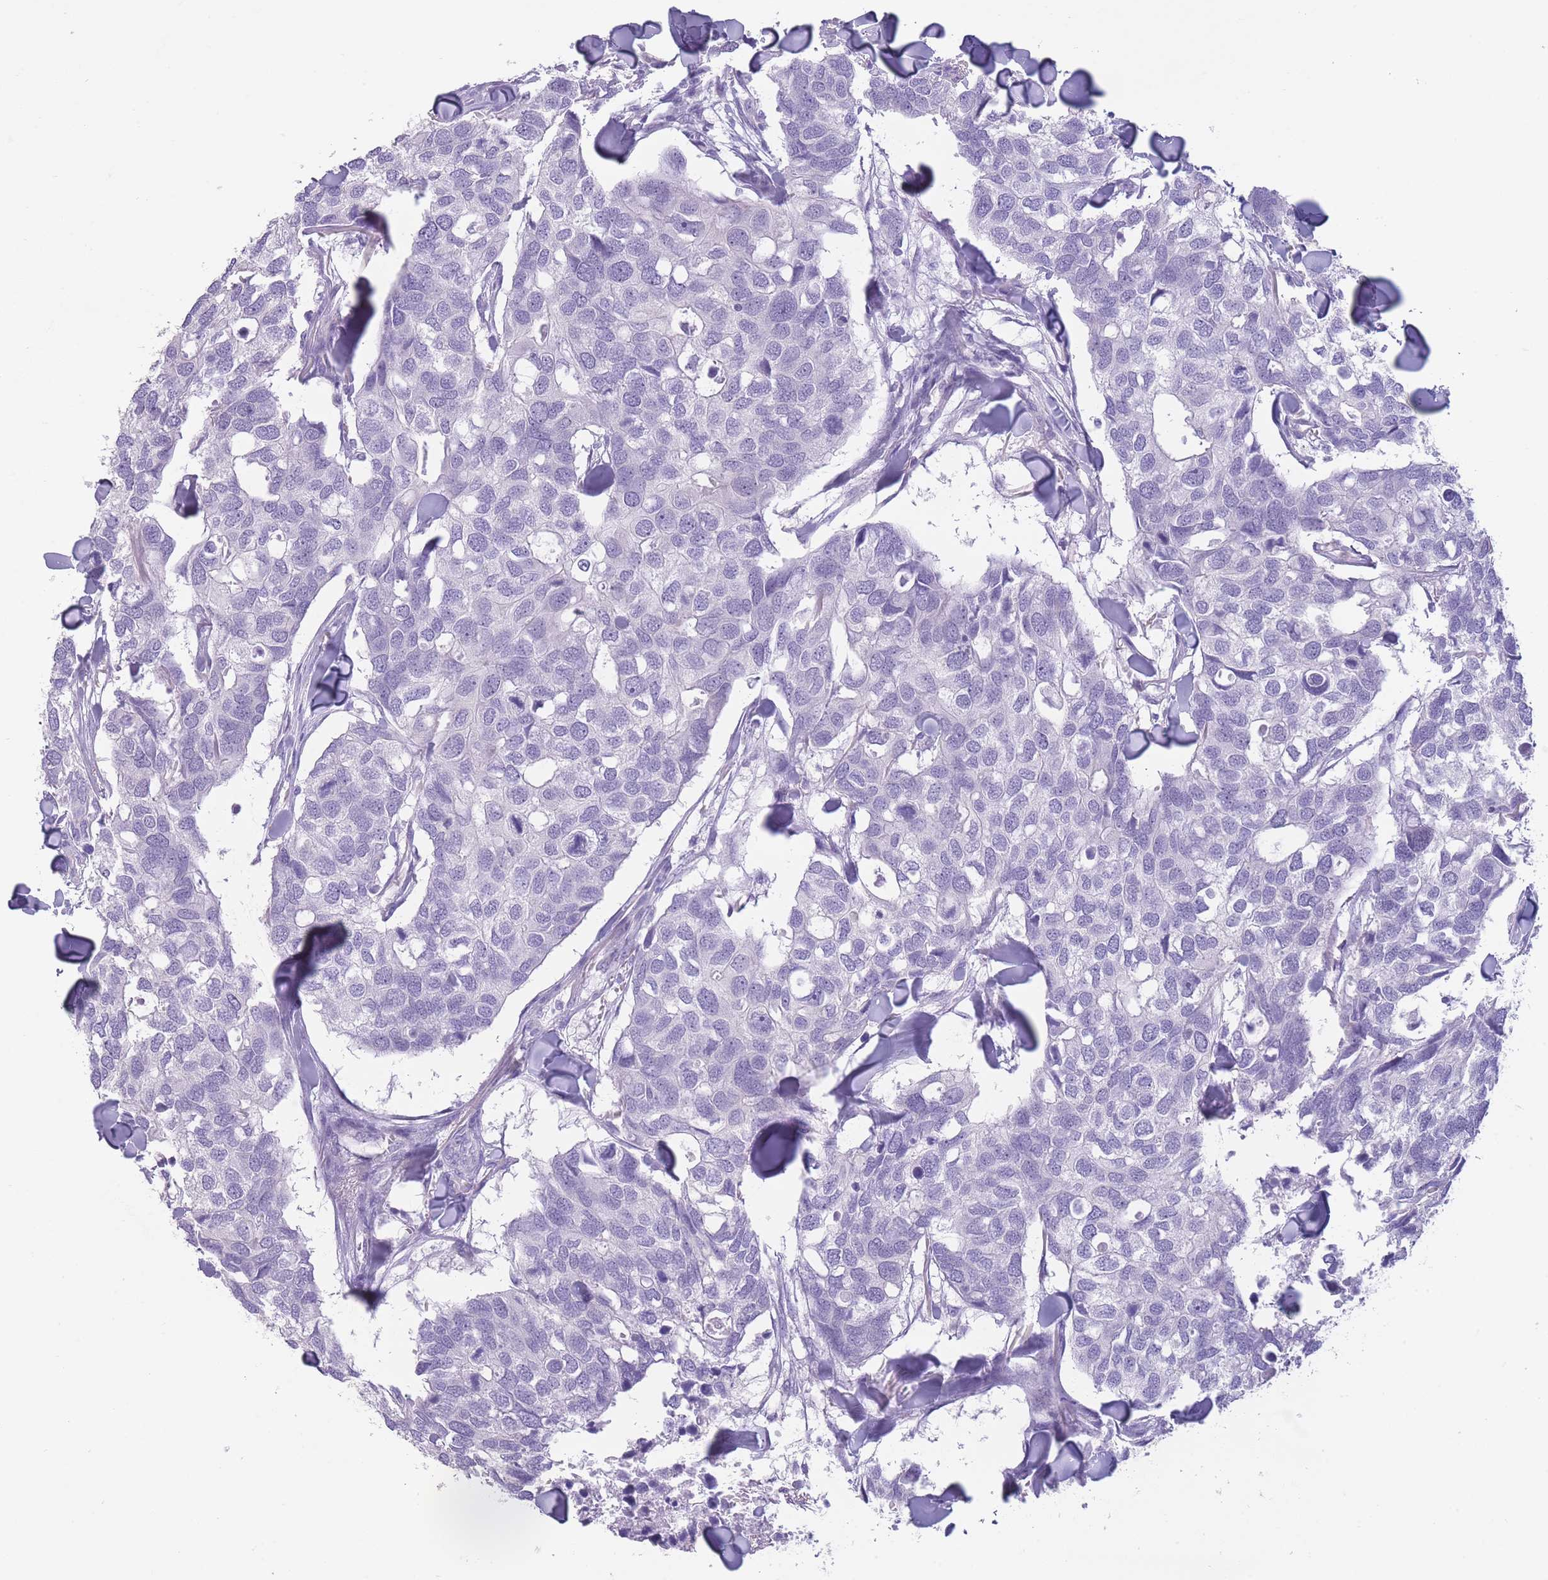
{"staining": {"intensity": "negative", "quantity": "none", "location": "none"}, "tissue": "breast cancer", "cell_type": "Tumor cells", "image_type": "cancer", "snomed": [{"axis": "morphology", "description": "Duct carcinoma"}, {"axis": "topography", "description": "Breast"}], "caption": "Breast cancer was stained to show a protein in brown. There is no significant staining in tumor cells.", "gene": "DCANP1", "patient": {"sex": "female", "age": 83}}